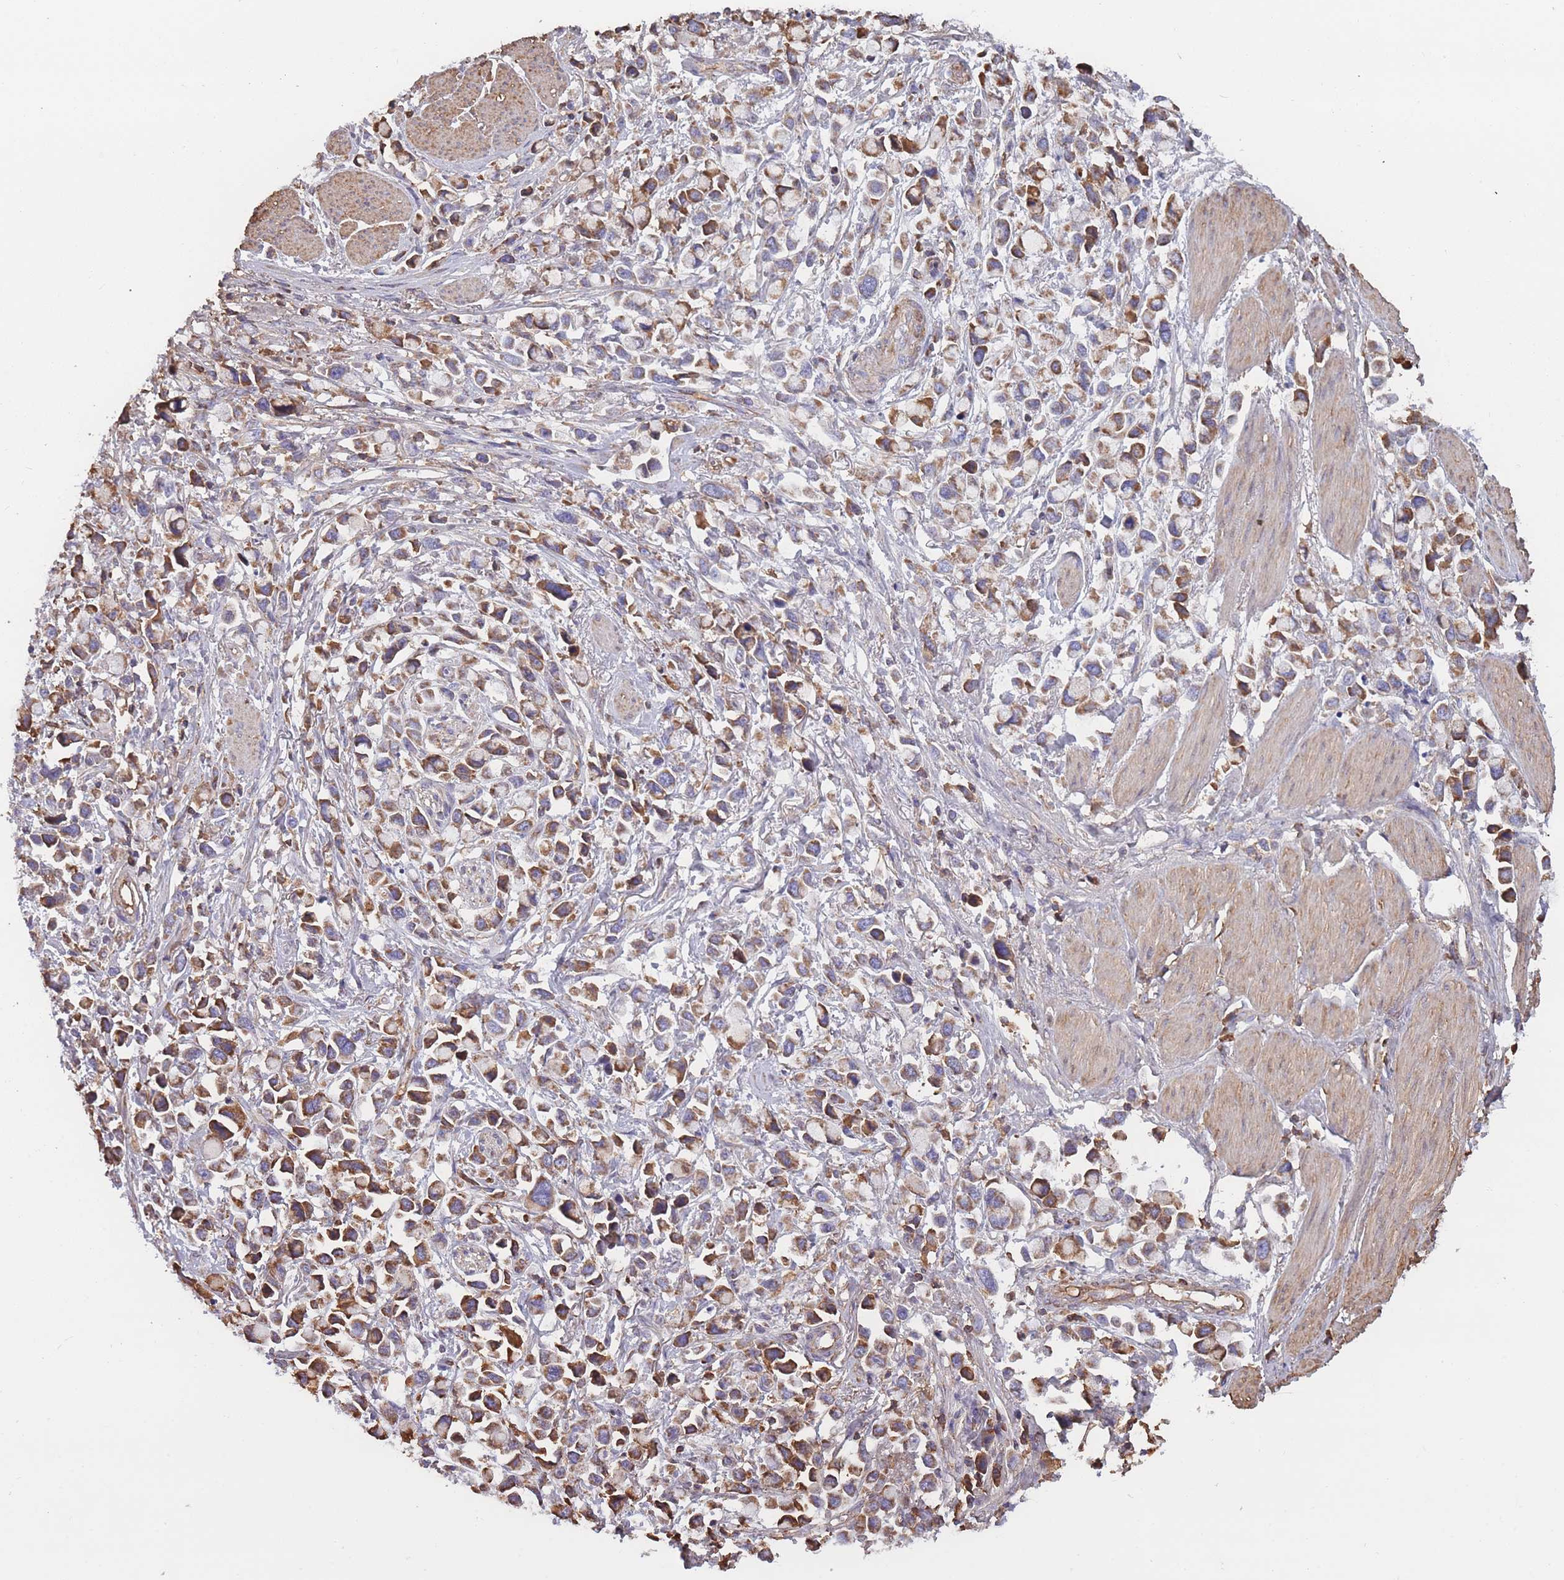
{"staining": {"intensity": "moderate", "quantity": ">75%", "location": "cytoplasmic/membranous"}, "tissue": "stomach cancer", "cell_type": "Tumor cells", "image_type": "cancer", "snomed": [{"axis": "morphology", "description": "Adenocarcinoma, NOS"}, {"axis": "topography", "description": "Stomach"}], "caption": "Moderate cytoplasmic/membranous positivity is present in approximately >75% of tumor cells in adenocarcinoma (stomach). The protein is shown in brown color, while the nuclei are stained blue.", "gene": "KAT2A", "patient": {"sex": "female", "age": 81}}